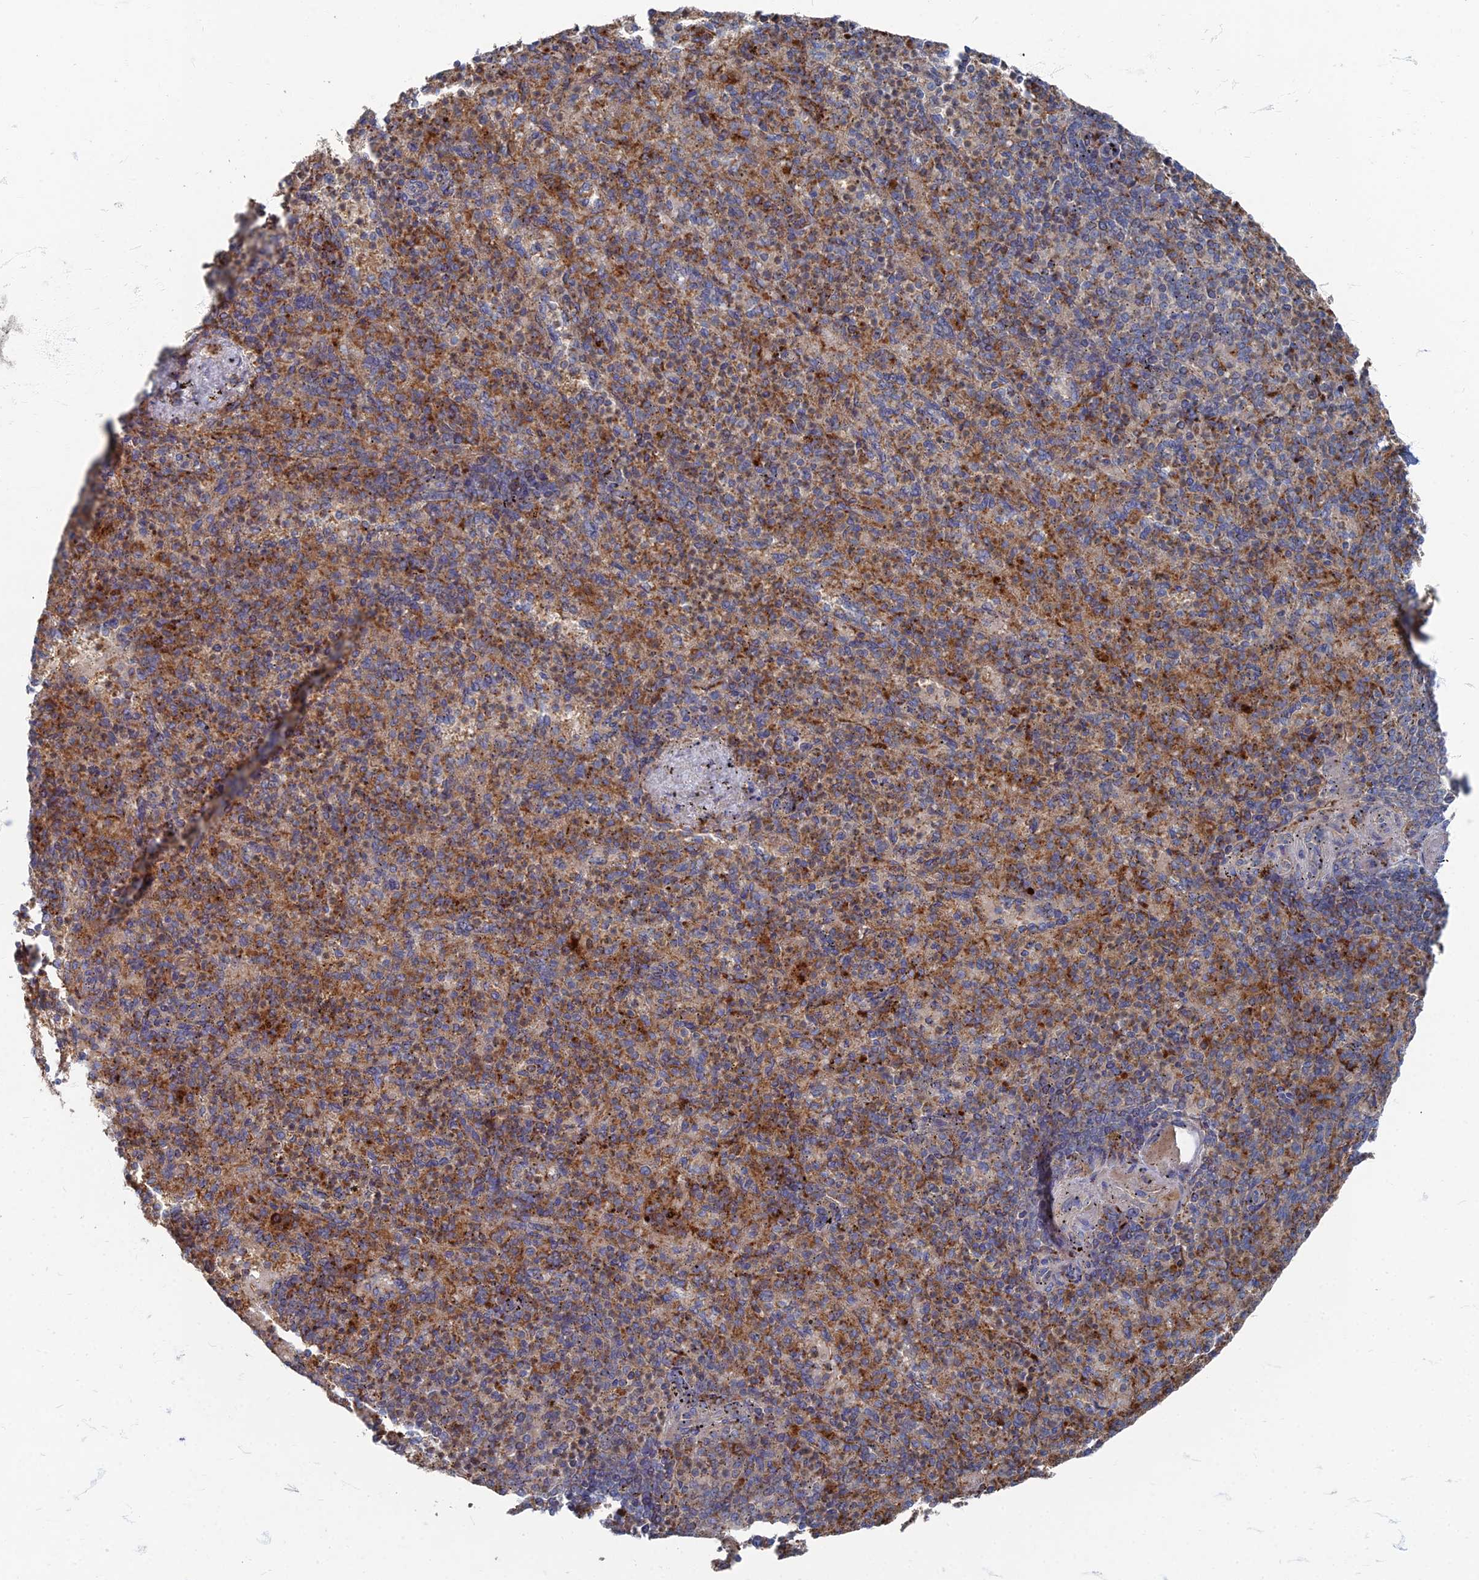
{"staining": {"intensity": "strong", "quantity": "25%-75%", "location": "cytoplasmic/membranous"}, "tissue": "spleen", "cell_type": "Cells in red pulp", "image_type": "normal", "snomed": [{"axis": "morphology", "description": "Normal tissue, NOS"}, {"axis": "topography", "description": "Spleen"}], "caption": "High-magnification brightfield microscopy of benign spleen stained with DAB (3,3'-diaminobenzidine) (brown) and counterstained with hematoxylin (blue). cells in red pulp exhibit strong cytoplasmic/membranous staining is identified in about25%-75% of cells. The staining was performed using DAB, with brown indicating positive protein expression. Nuclei are stained blue with hematoxylin.", "gene": "PPCDC", "patient": {"sex": "female", "age": 74}}